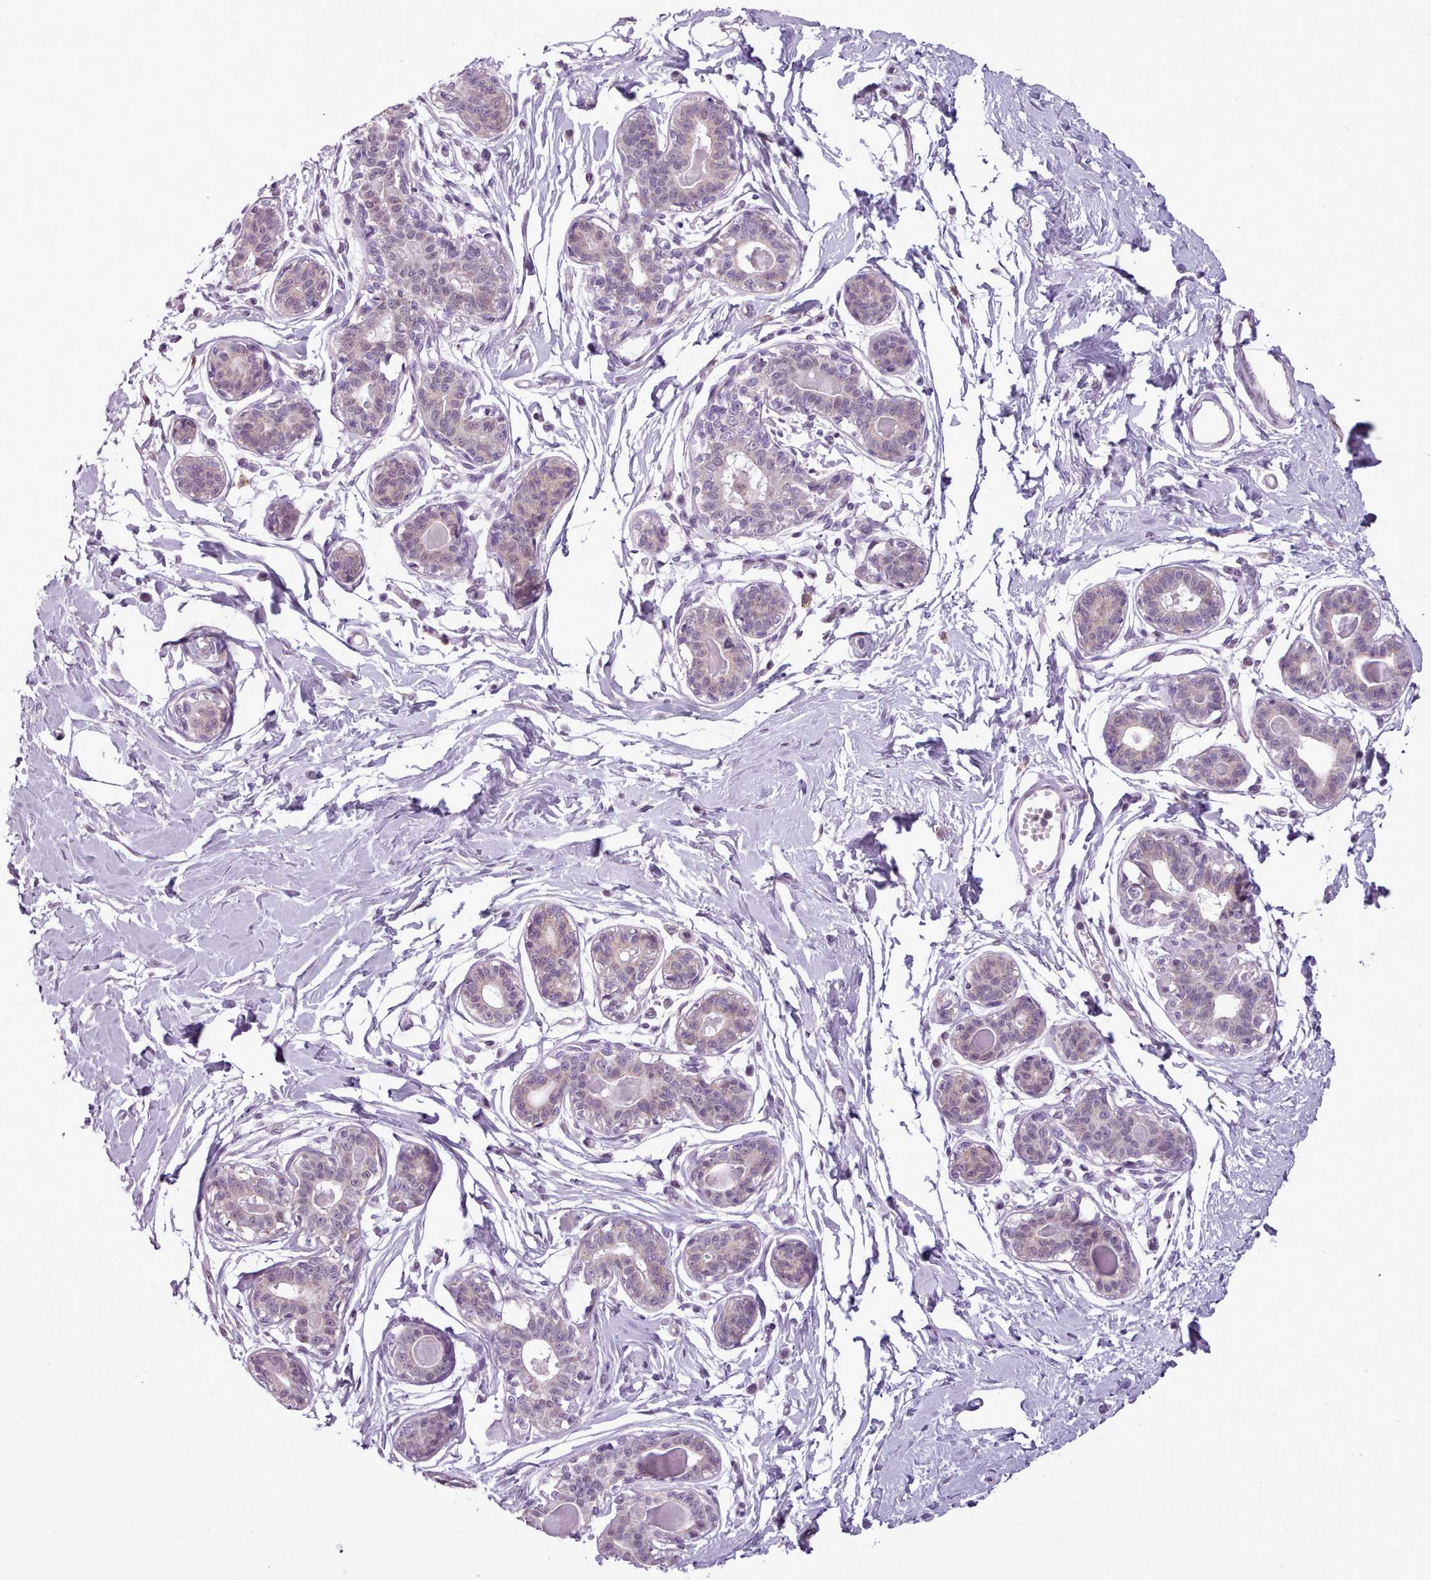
{"staining": {"intensity": "negative", "quantity": "none", "location": "none"}, "tissue": "breast", "cell_type": "Adipocytes", "image_type": "normal", "snomed": [{"axis": "morphology", "description": "Normal tissue, NOS"}, {"axis": "topography", "description": "Breast"}], "caption": "This photomicrograph is of normal breast stained with IHC to label a protein in brown with the nuclei are counter-stained blue. There is no positivity in adipocytes.", "gene": "SLURP1", "patient": {"sex": "female", "age": 45}}